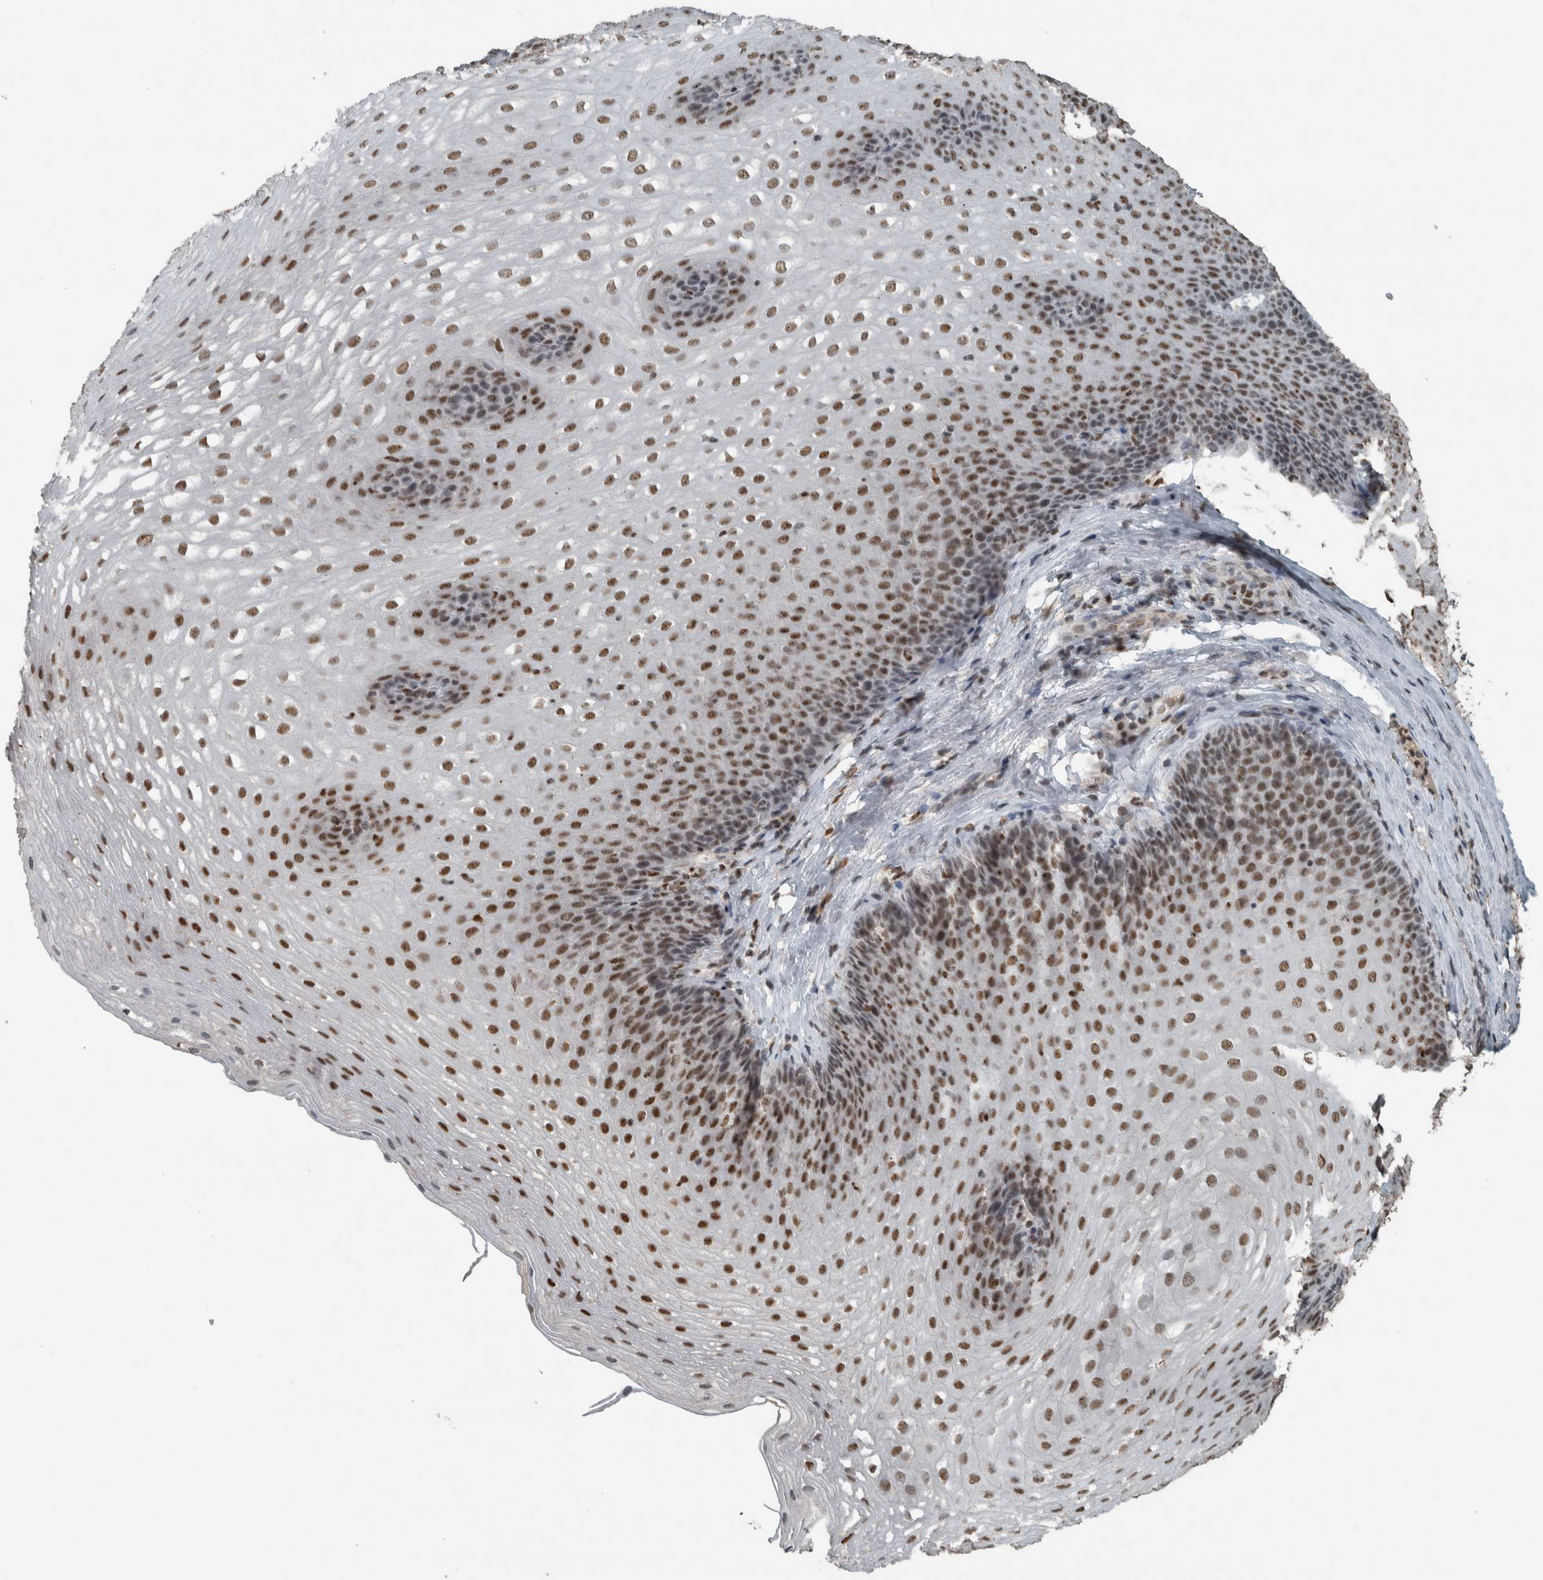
{"staining": {"intensity": "strong", "quantity": ">75%", "location": "nuclear"}, "tissue": "esophagus", "cell_type": "Squamous epithelial cells", "image_type": "normal", "snomed": [{"axis": "morphology", "description": "Normal tissue, NOS"}, {"axis": "topography", "description": "Esophagus"}], "caption": "The histopathology image displays a brown stain indicating the presence of a protein in the nuclear of squamous epithelial cells in esophagus.", "gene": "ZNF24", "patient": {"sex": "female", "age": 66}}